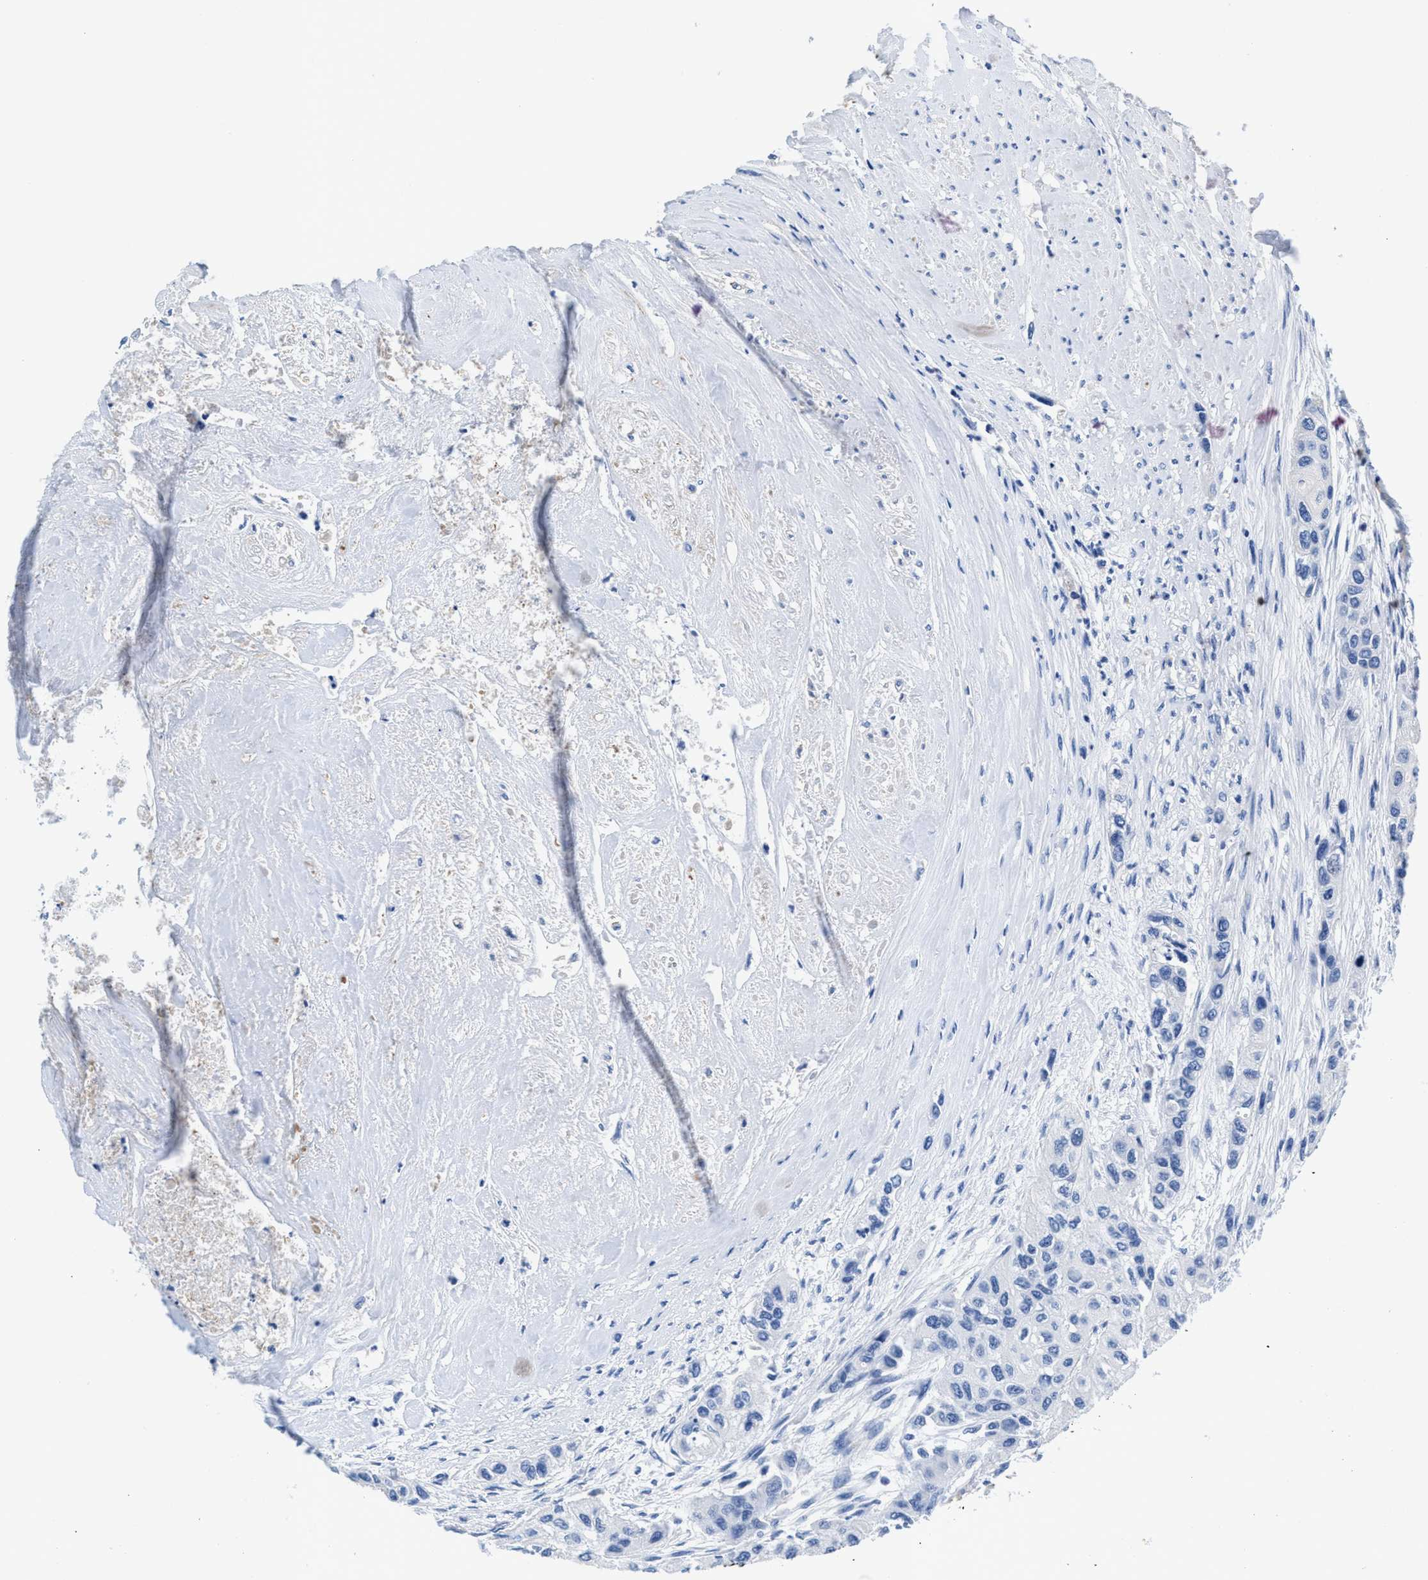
{"staining": {"intensity": "negative", "quantity": "none", "location": "none"}, "tissue": "urothelial cancer", "cell_type": "Tumor cells", "image_type": "cancer", "snomed": [{"axis": "morphology", "description": "Urothelial carcinoma, High grade"}, {"axis": "topography", "description": "Urinary bladder"}], "caption": "DAB (3,3'-diaminobenzidine) immunohistochemical staining of high-grade urothelial carcinoma displays no significant staining in tumor cells.", "gene": "SLFN13", "patient": {"sex": "female", "age": 56}}